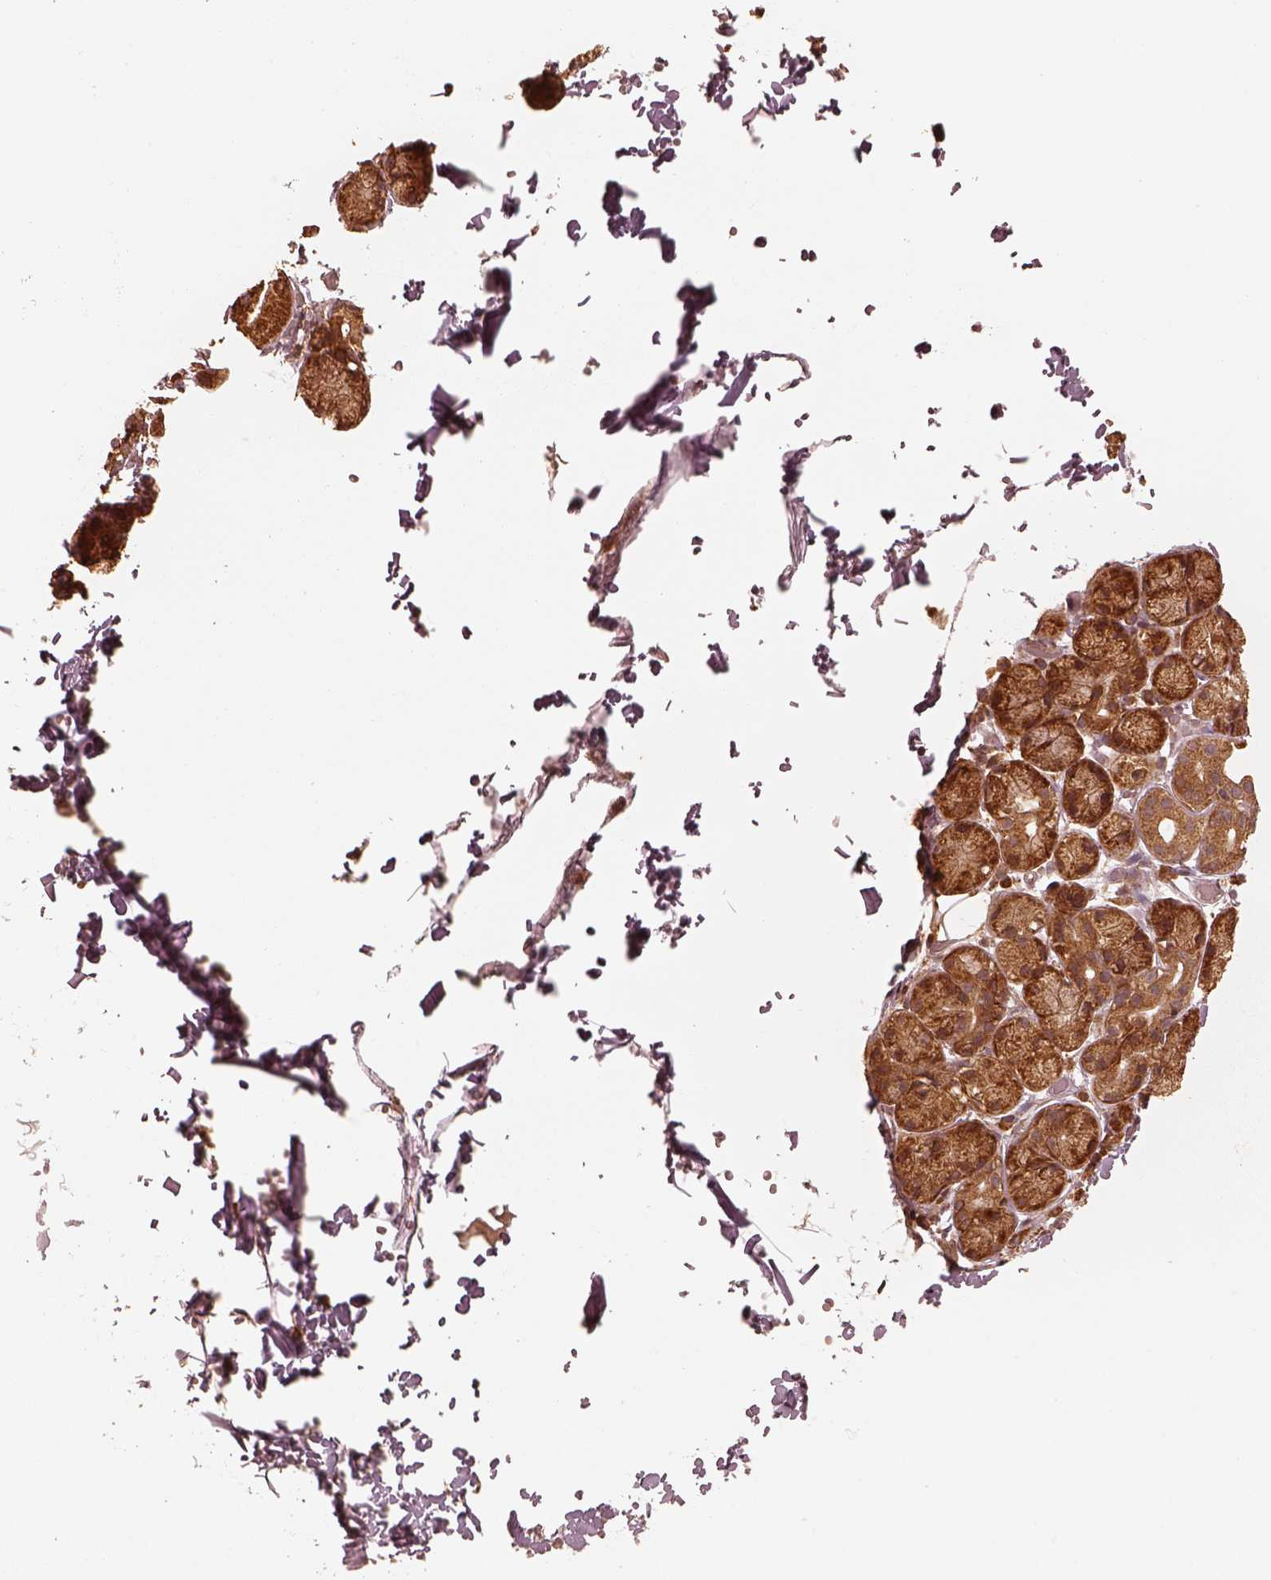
{"staining": {"intensity": "strong", "quantity": ">75%", "location": "cytoplasmic/membranous"}, "tissue": "salivary gland", "cell_type": "Glandular cells", "image_type": "normal", "snomed": [{"axis": "morphology", "description": "Normal tissue, NOS"}, {"axis": "topography", "description": "Salivary gland"}, {"axis": "topography", "description": "Peripheral nerve tissue"}], "caption": "Salivary gland was stained to show a protein in brown. There is high levels of strong cytoplasmic/membranous positivity in about >75% of glandular cells. The protein of interest is stained brown, and the nuclei are stained in blue (DAB IHC with brightfield microscopy, high magnification).", "gene": "DNAJC25", "patient": {"sex": "male", "age": 71}}